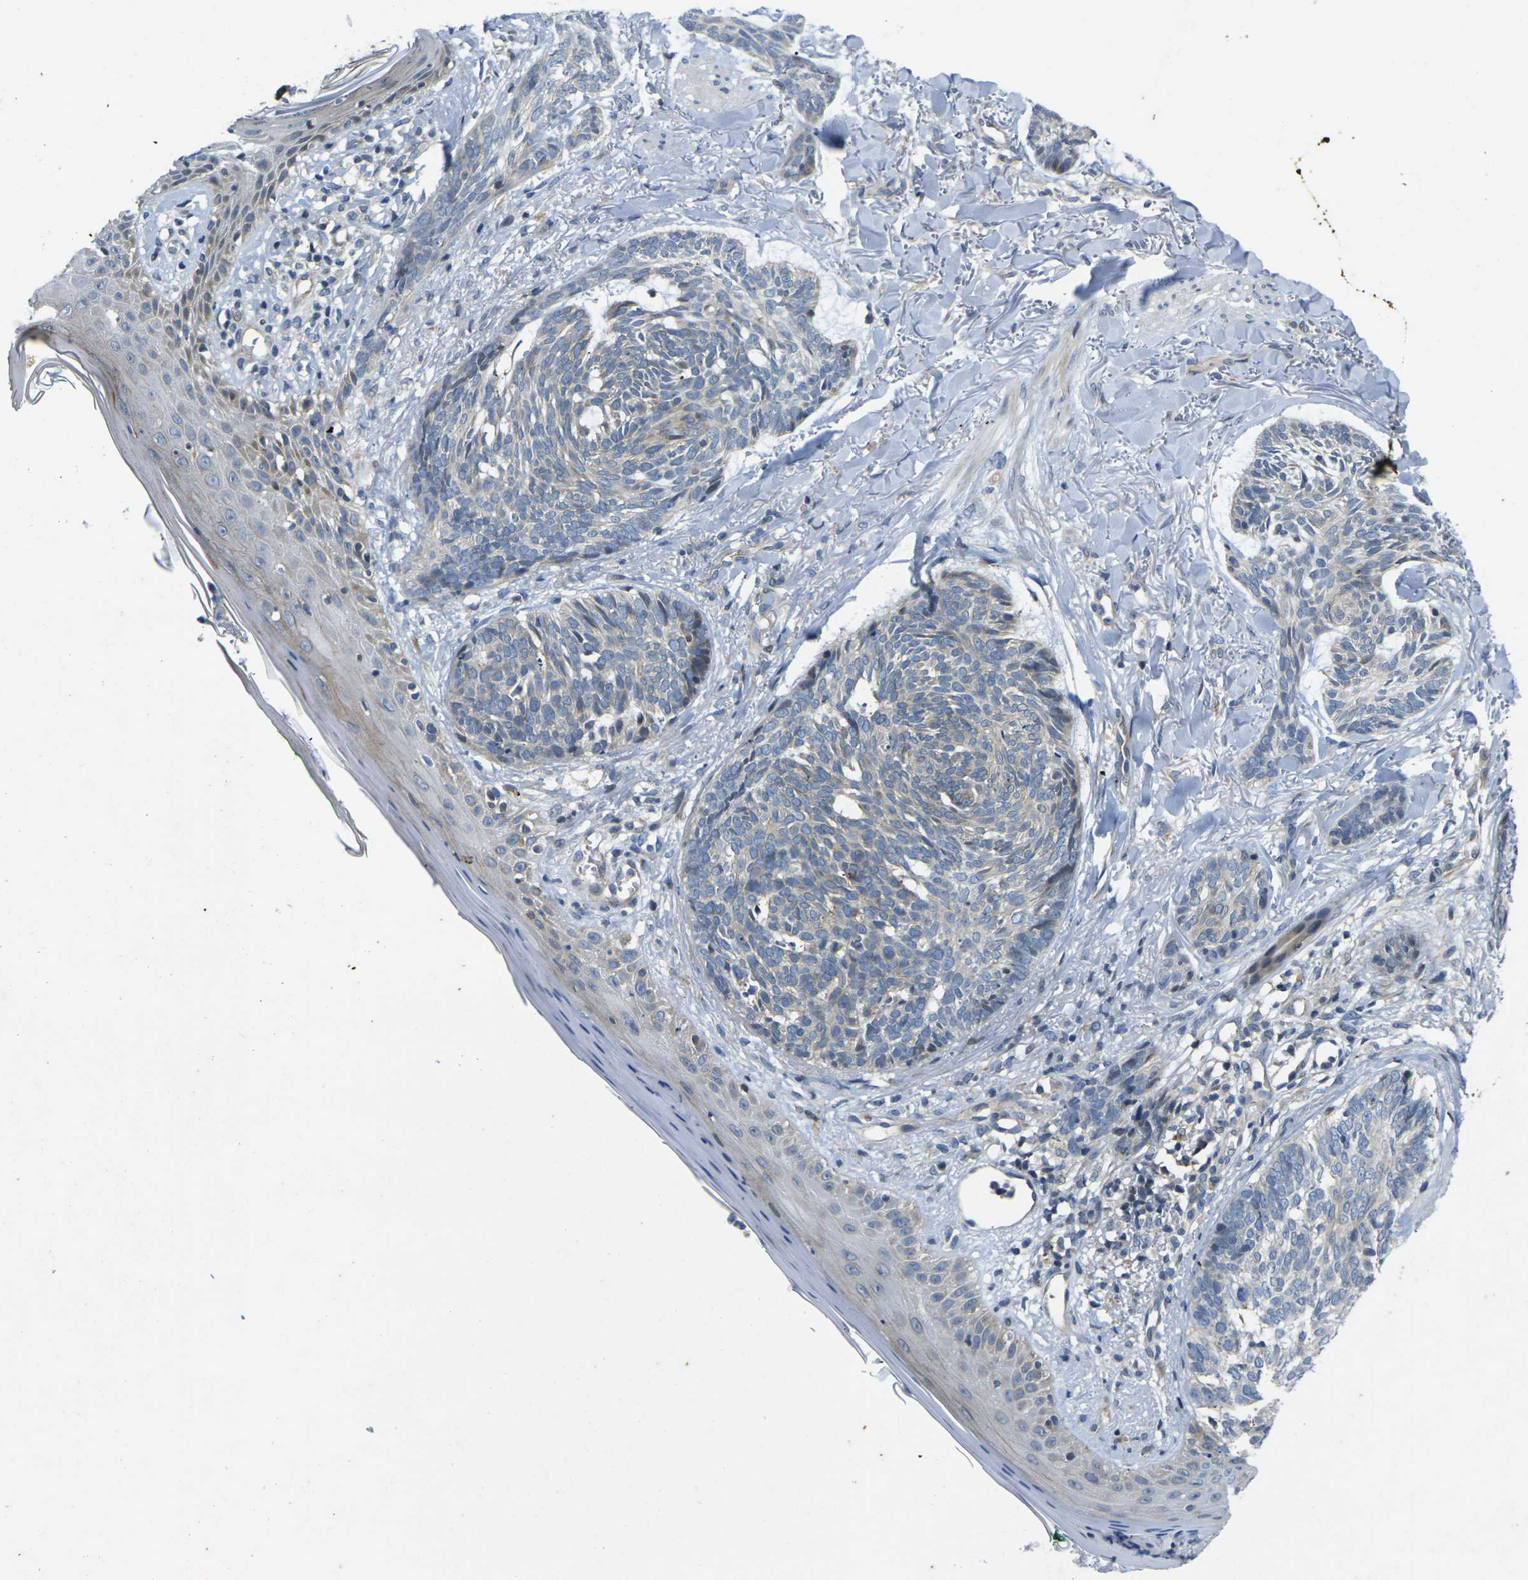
{"staining": {"intensity": "weak", "quantity": "<25%", "location": "cytoplasmic/membranous"}, "tissue": "skin cancer", "cell_type": "Tumor cells", "image_type": "cancer", "snomed": [{"axis": "morphology", "description": "Basal cell carcinoma"}, {"axis": "topography", "description": "Skin"}], "caption": "This is an immunohistochemistry image of human skin cancer. There is no expression in tumor cells.", "gene": "ROBO2", "patient": {"sex": "male", "age": 43}}